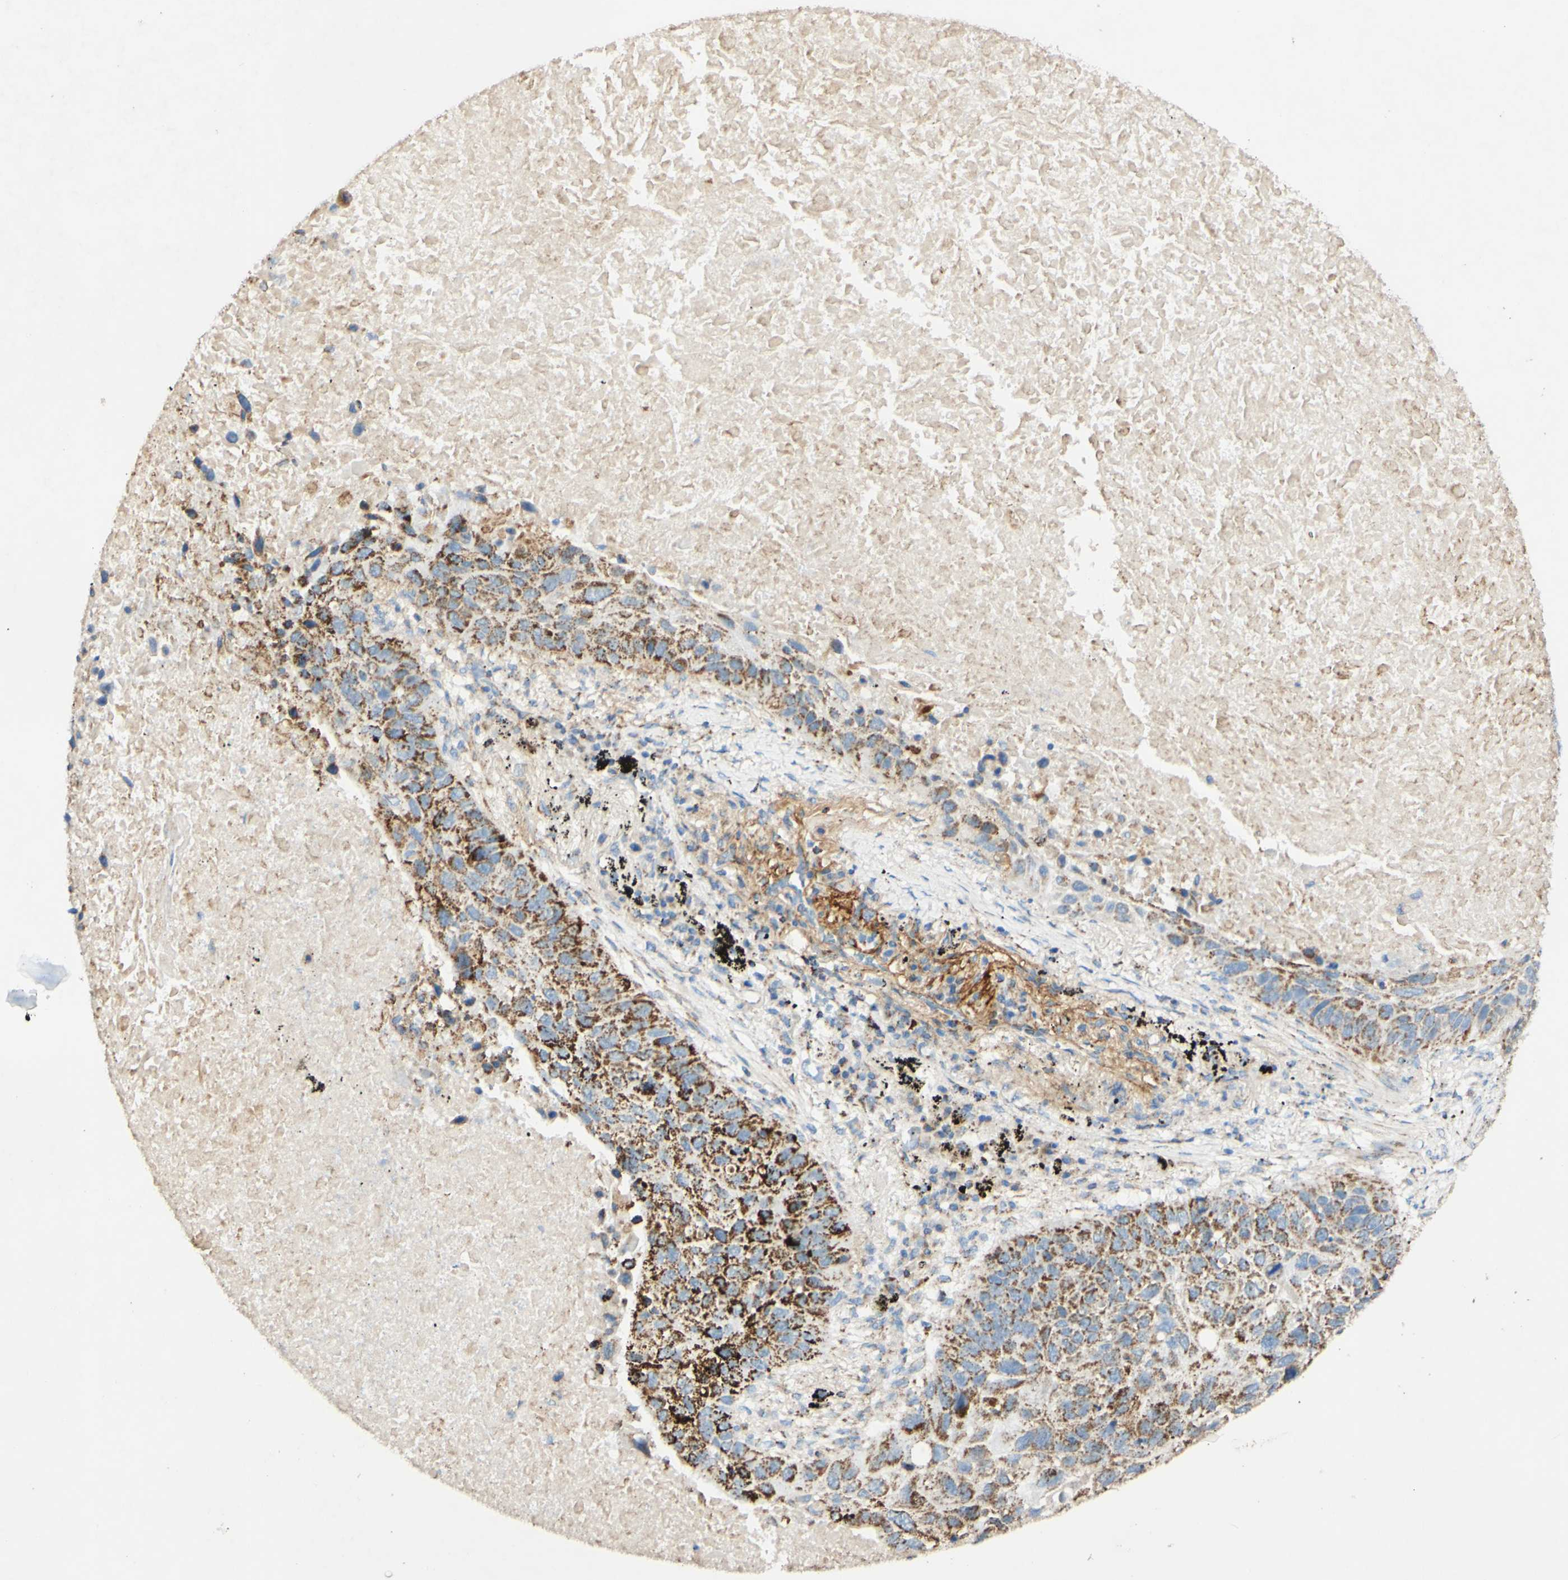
{"staining": {"intensity": "strong", "quantity": "25%-75%", "location": "cytoplasmic/membranous"}, "tissue": "lung cancer", "cell_type": "Tumor cells", "image_type": "cancer", "snomed": [{"axis": "morphology", "description": "Squamous cell carcinoma, NOS"}, {"axis": "topography", "description": "Lung"}], "caption": "A photomicrograph of lung squamous cell carcinoma stained for a protein demonstrates strong cytoplasmic/membranous brown staining in tumor cells.", "gene": "OXCT1", "patient": {"sex": "male", "age": 57}}